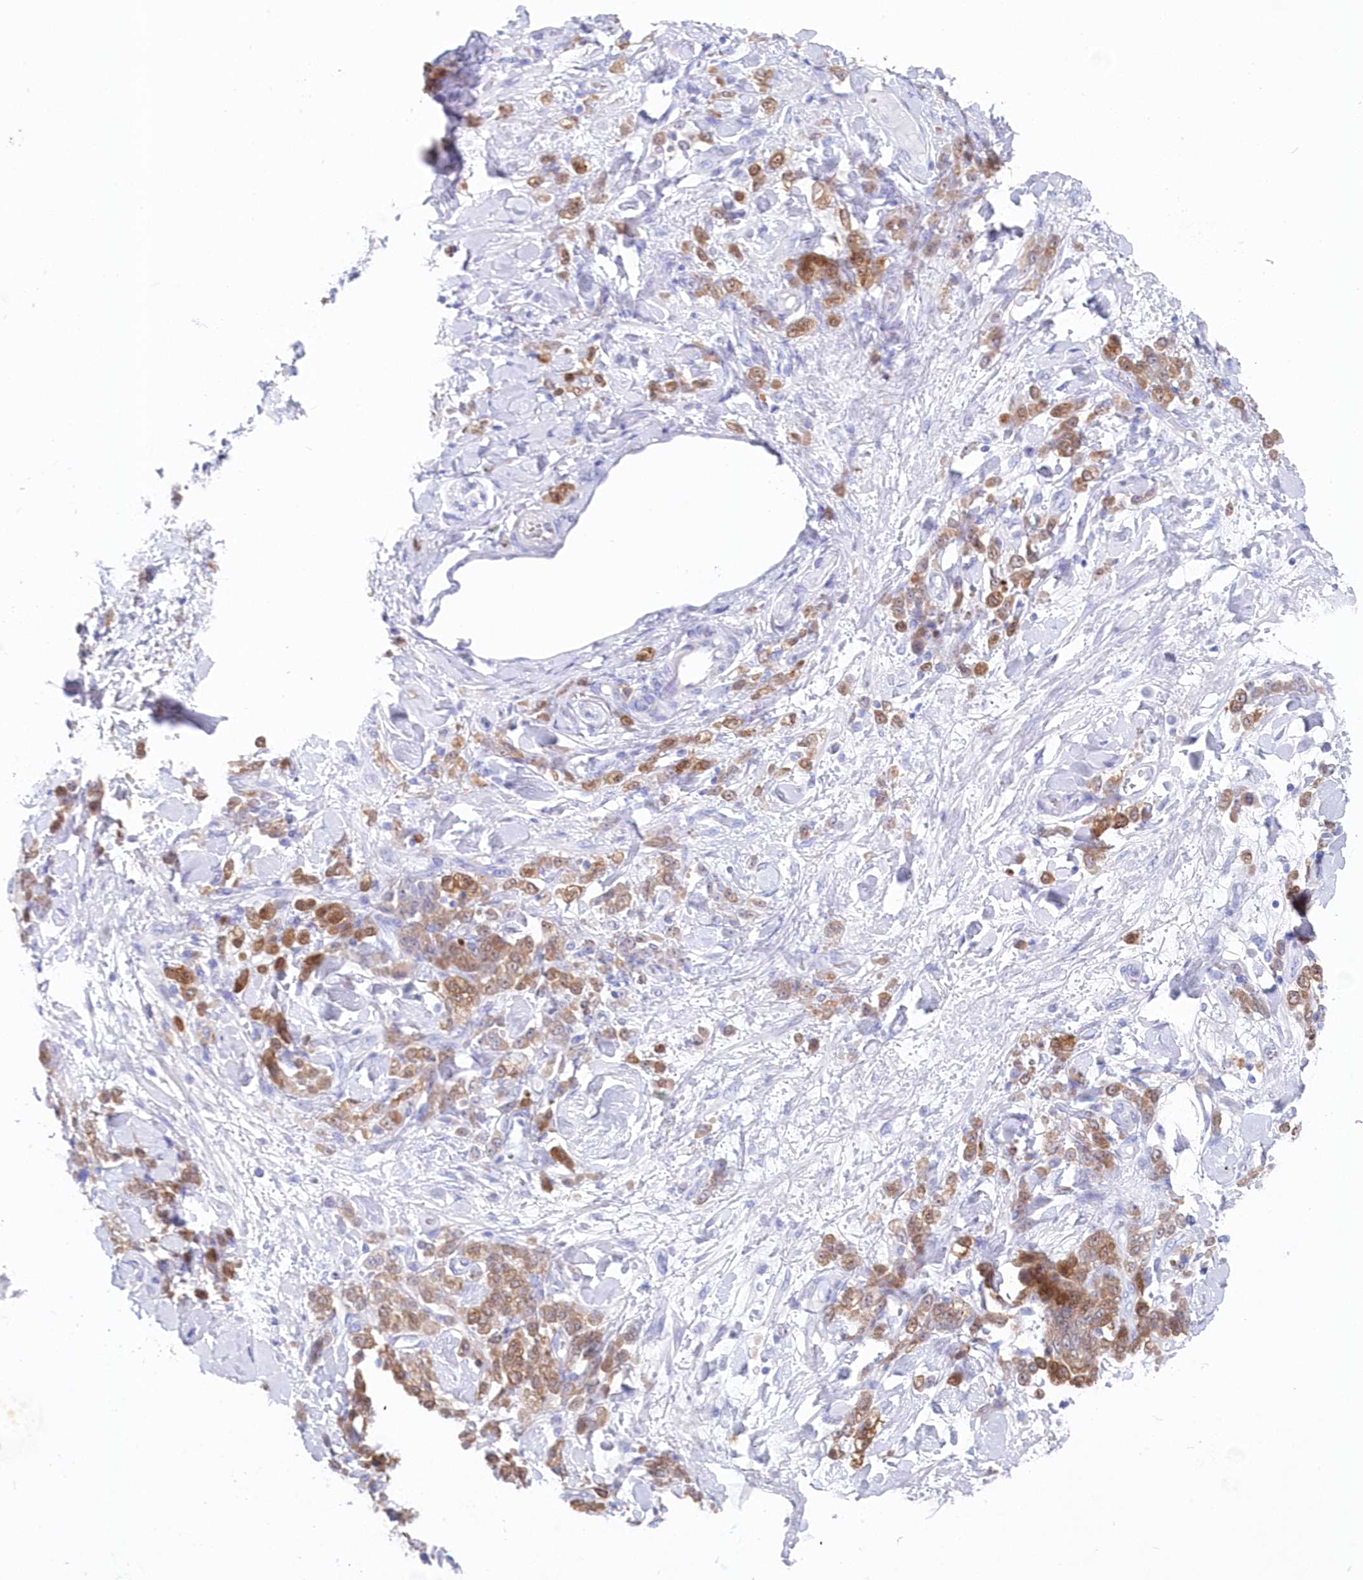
{"staining": {"intensity": "moderate", "quantity": ">75%", "location": "cytoplasmic/membranous"}, "tissue": "stomach cancer", "cell_type": "Tumor cells", "image_type": "cancer", "snomed": [{"axis": "morphology", "description": "Normal tissue, NOS"}, {"axis": "morphology", "description": "Adenocarcinoma, NOS"}, {"axis": "topography", "description": "Stomach"}], "caption": "A brown stain shows moderate cytoplasmic/membranous positivity of a protein in stomach cancer (adenocarcinoma) tumor cells.", "gene": "CSNK1G2", "patient": {"sex": "male", "age": 82}}